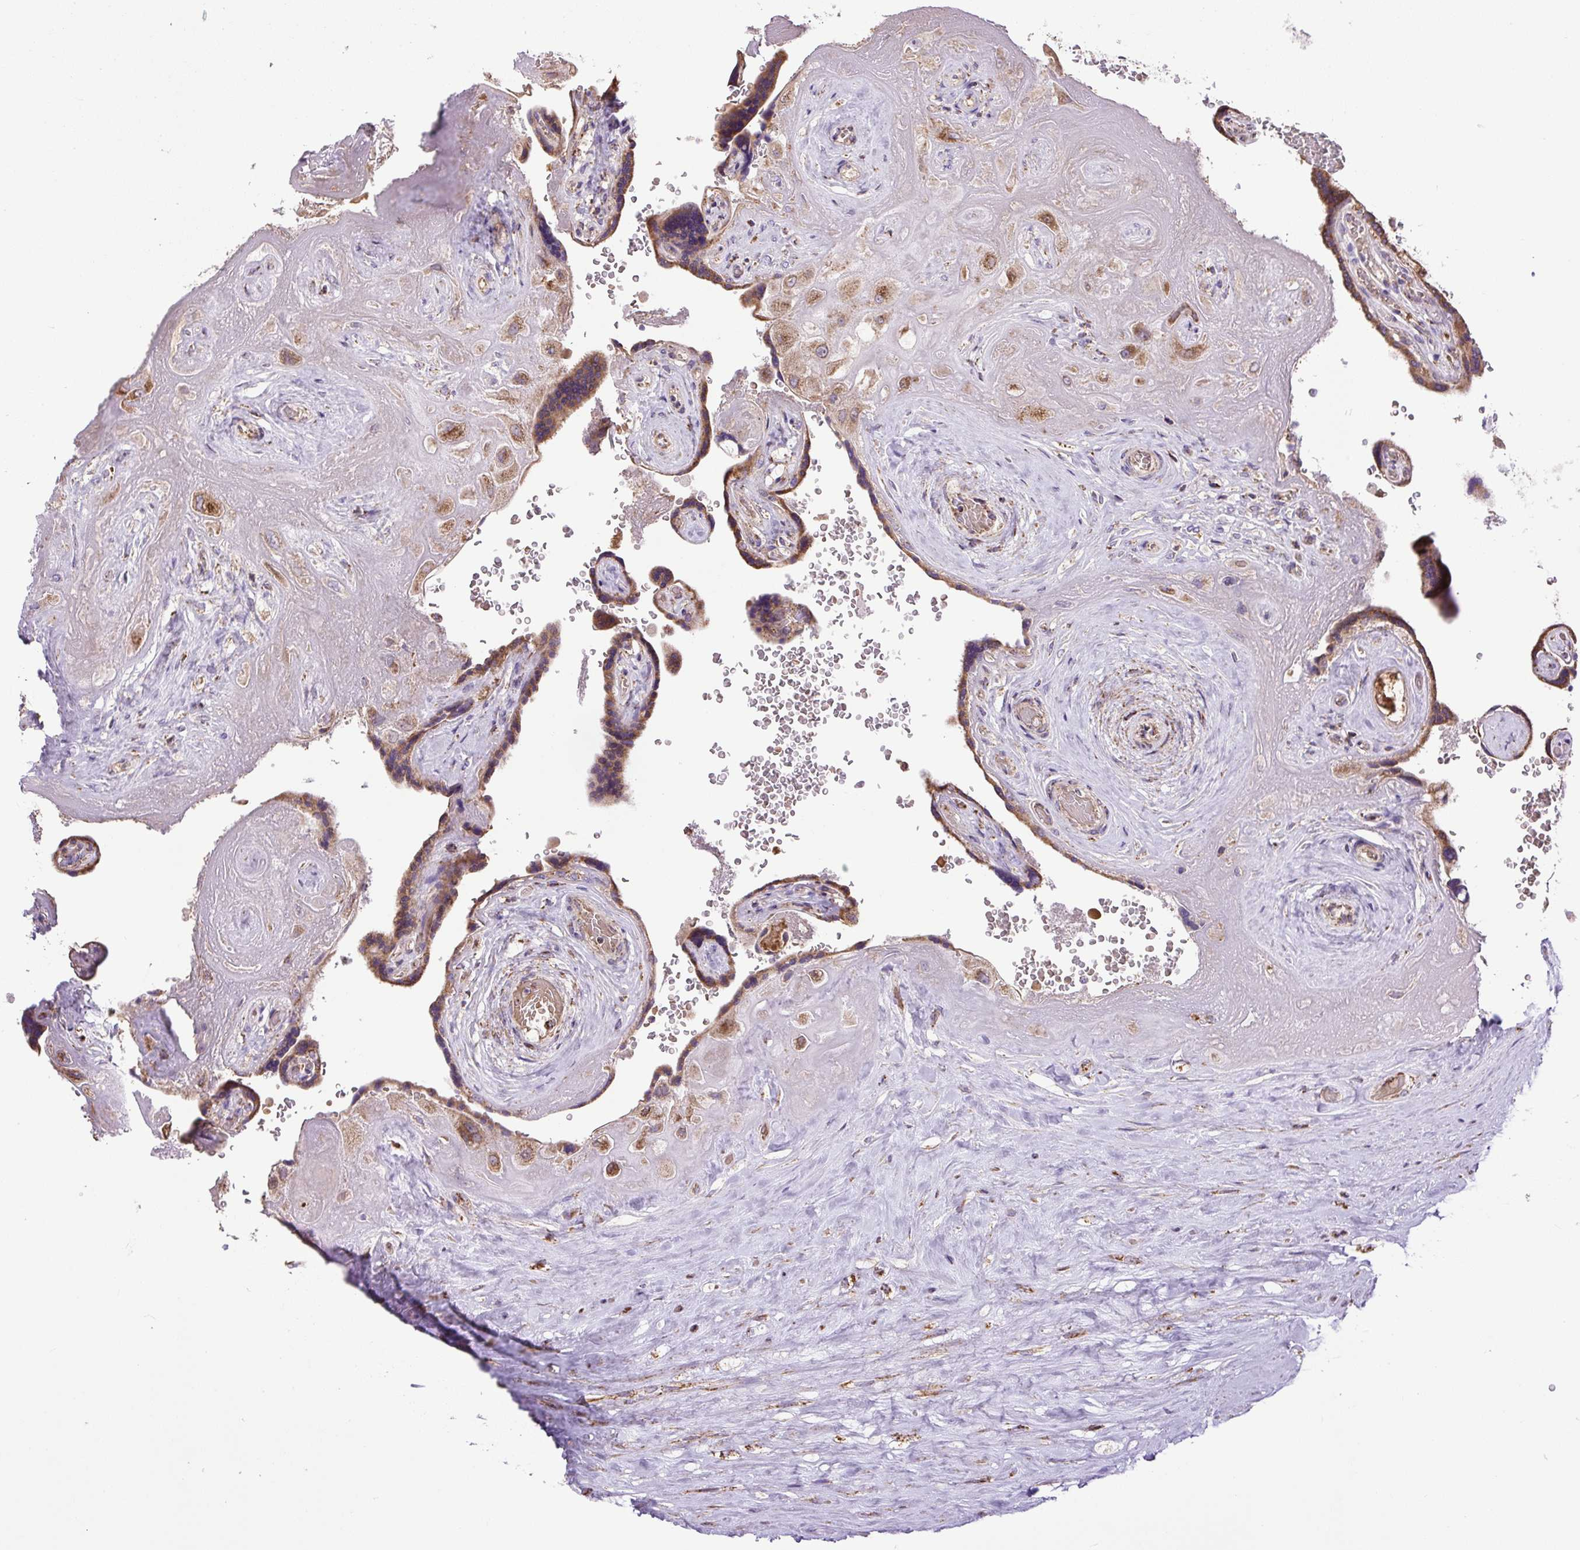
{"staining": {"intensity": "moderate", "quantity": ">75%", "location": "cytoplasmic/membranous"}, "tissue": "placenta", "cell_type": "Decidual cells", "image_type": "normal", "snomed": [{"axis": "morphology", "description": "Normal tissue, NOS"}, {"axis": "topography", "description": "Placenta"}], "caption": "About >75% of decidual cells in benign placenta display moderate cytoplasmic/membranous protein staining as visualized by brown immunohistochemical staining.", "gene": "PLCG1", "patient": {"sex": "female", "age": 32}}